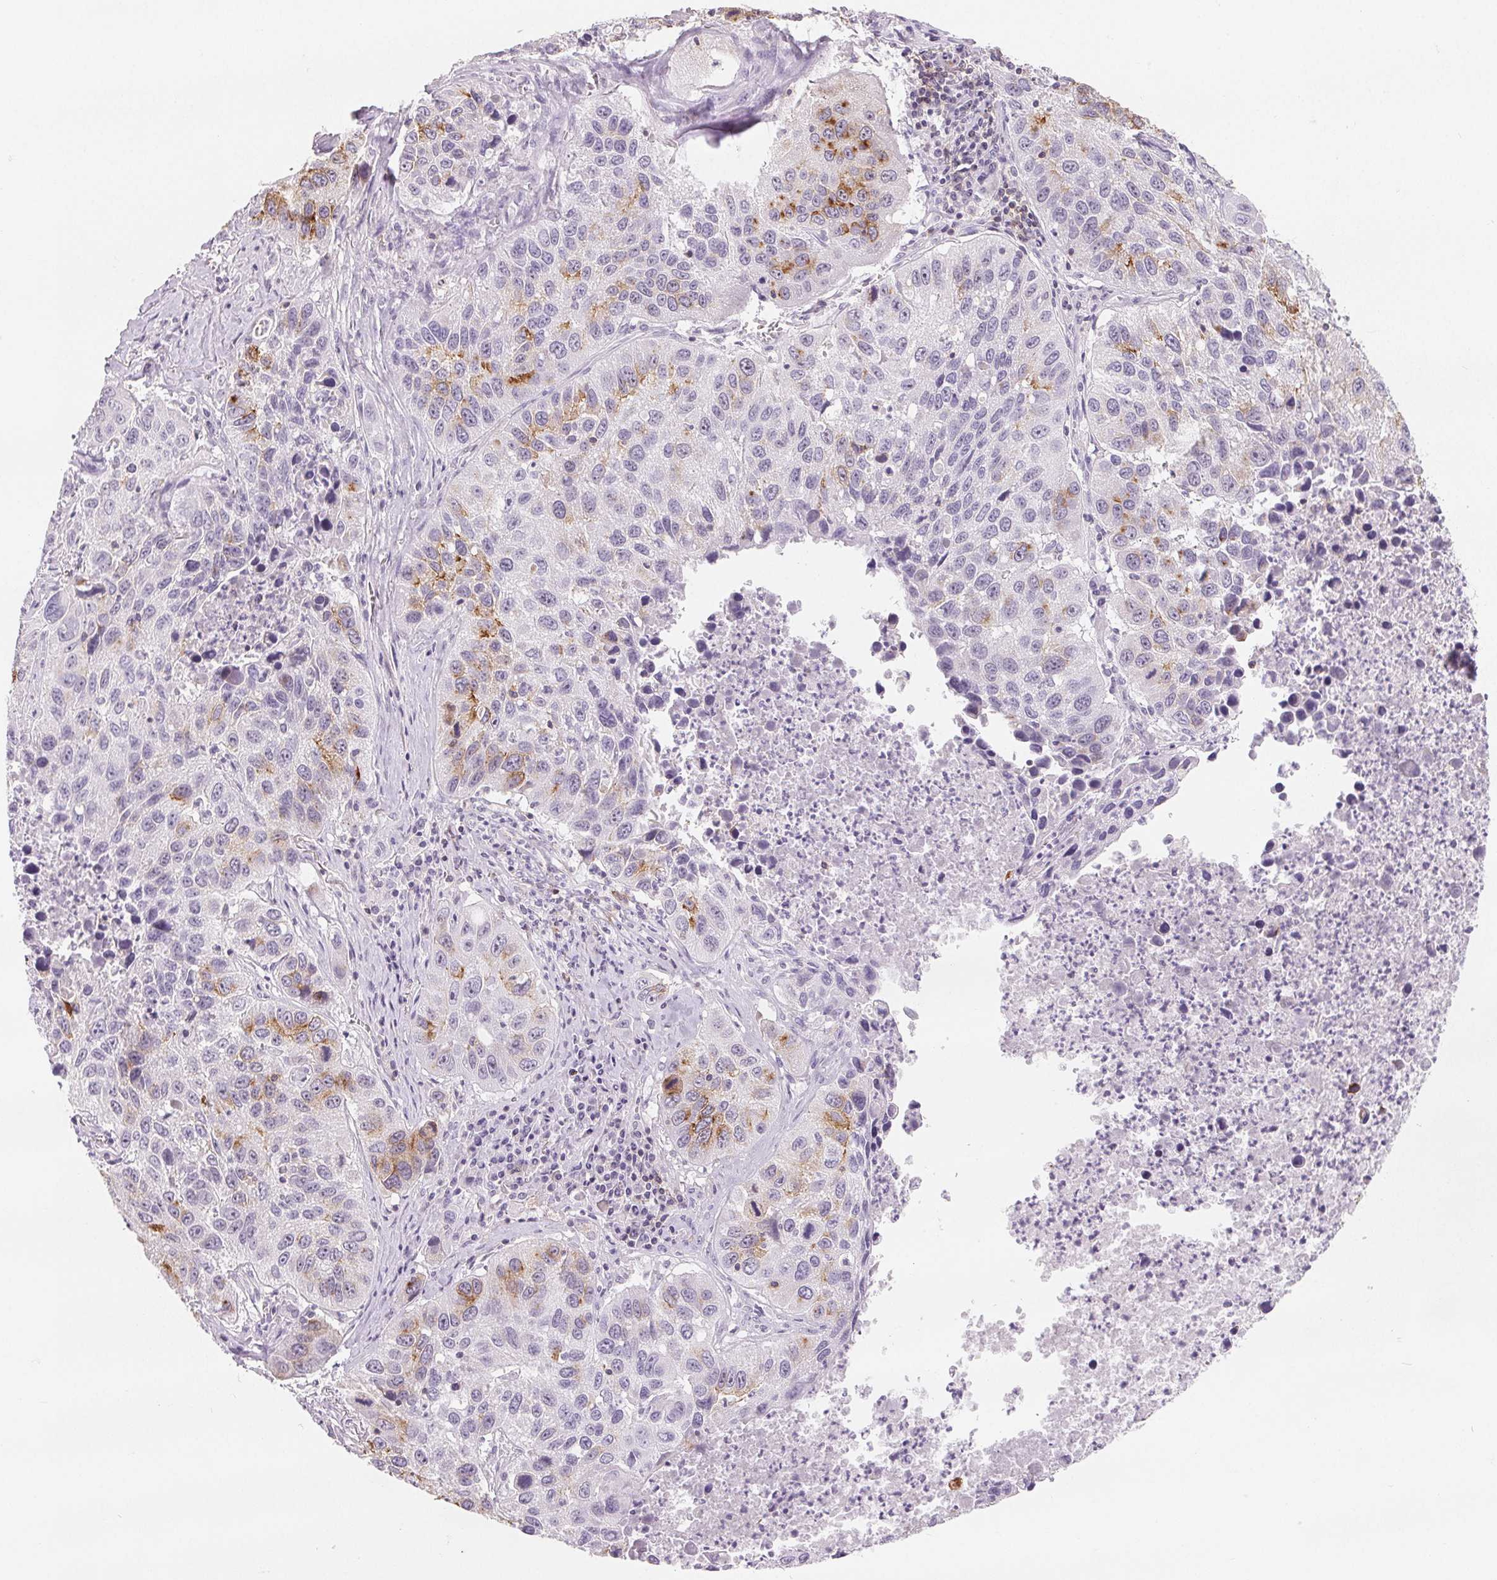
{"staining": {"intensity": "moderate", "quantity": "<25%", "location": "cytoplasmic/membranous"}, "tissue": "lung cancer", "cell_type": "Tumor cells", "image_type": "cancer", "snomed": [{"axis": "morphology", "description": "Squamous cell carcinoma, NOS"}, {"axis": "topography", "description": "Lung"}], "caption": "Squamous cell carcinoma (lung) tissue reveals moderate cytoplasmic/membranous expression in approximately <25% of tumor cells, visualized by immunohistochemistry. (DAB IHC, brown staining for protein, blue staining for nuclei).", "gene": "CD69", "patient": {"sex": "female", "age": 61}}